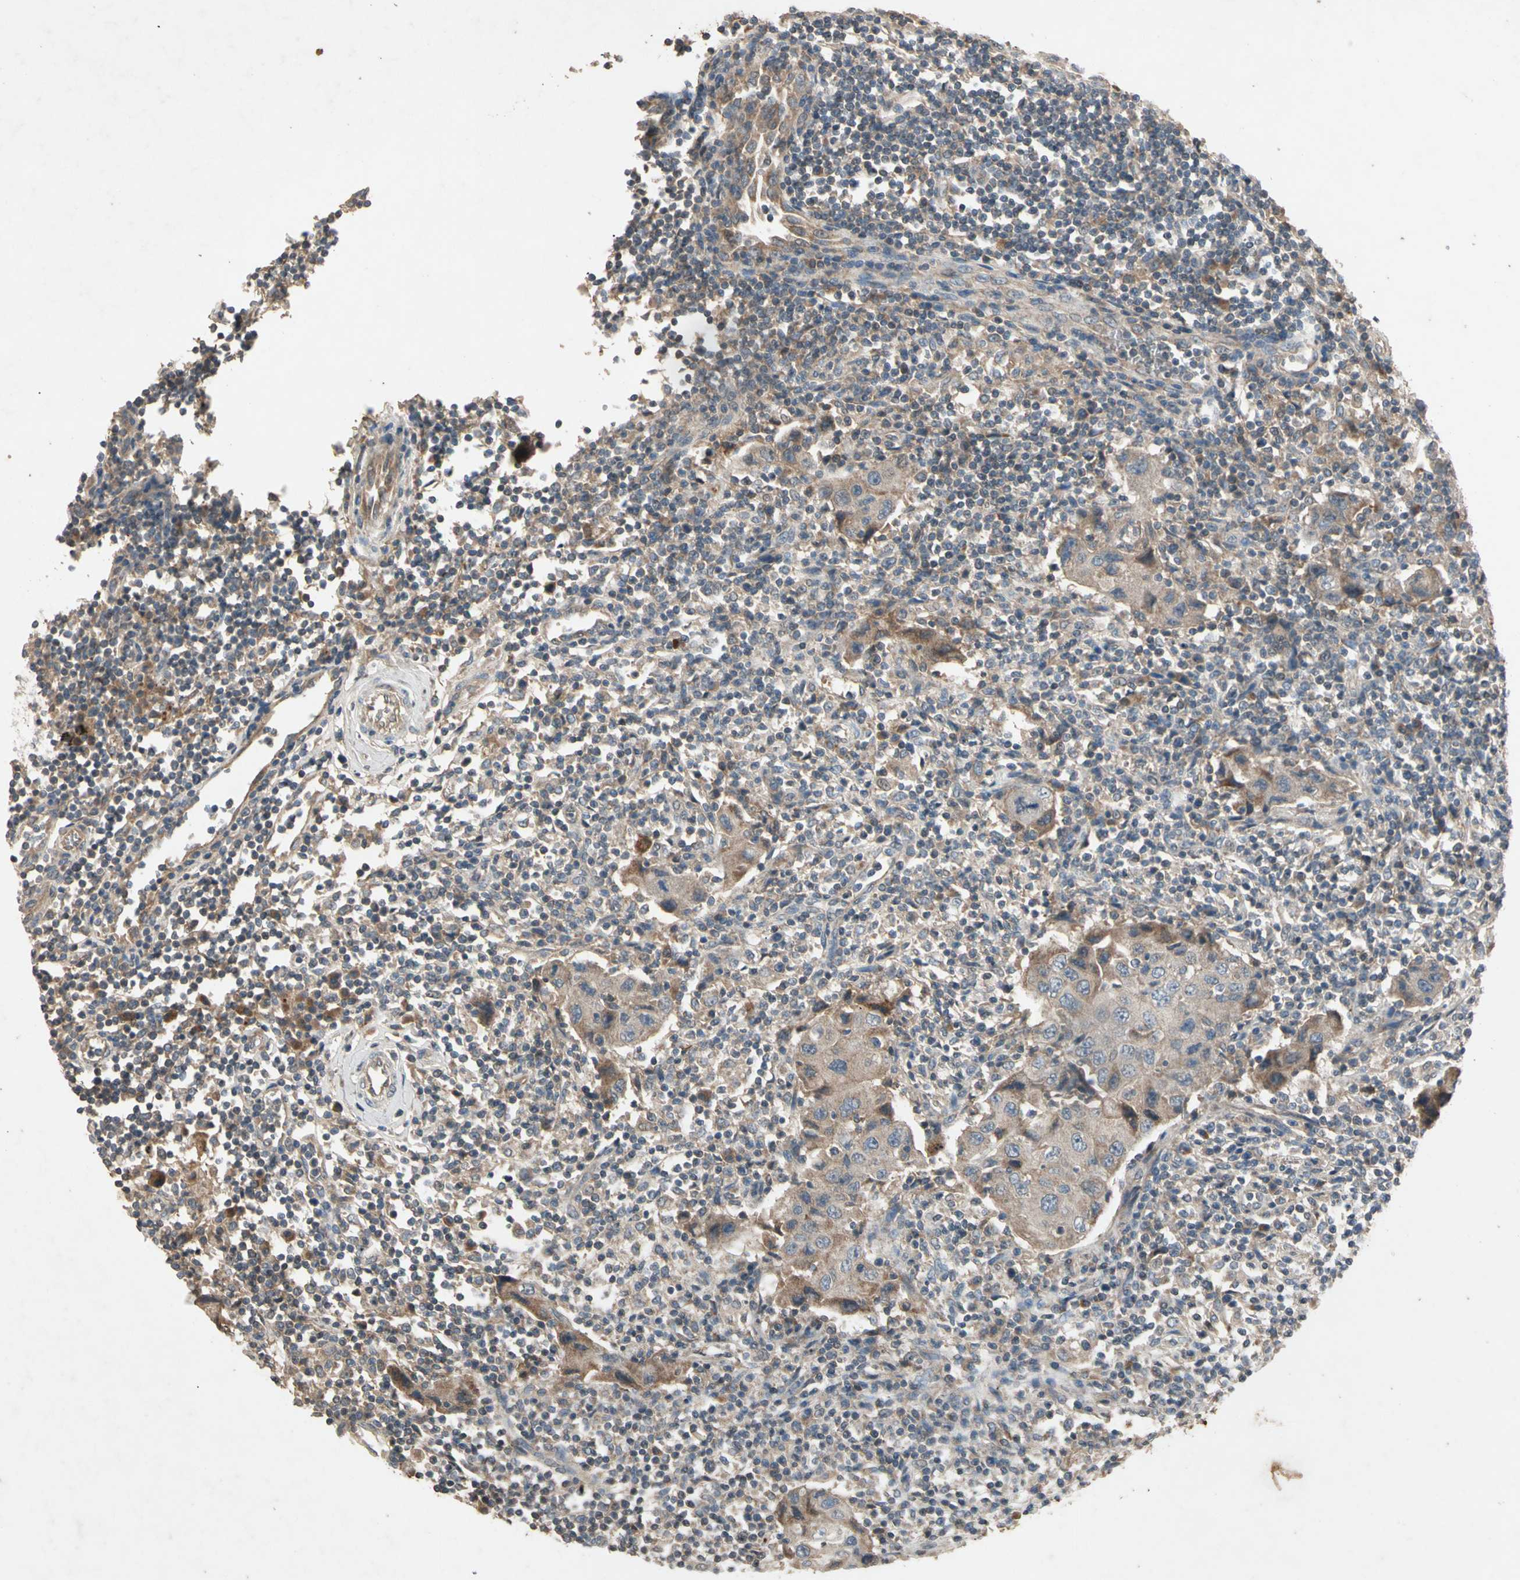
{"staining": {"intensity": "weak", "quantity": "25%-75%", "location": "cytoplasmic/membranous"}, "tissue": "lymph node", "cell_type": "Germinal center cells", "image_type": "normal", "snomed": [{"axis": "morphology", "description": "Normal tissue, NOS"}, {"axis": "morphology", "description": "Squamous cell carcinoma, metastatic, NOS"}, {"axis": "topography", "description": "Lymph node"}], "caption": "Protein analysis of unremarkable lymph node shows weak cytoplasmic/membranous staining in approximately 25%-75% of germinal center cells.", "gene": "GPLD1", "patient": {"sex": "female", "age": 53}}